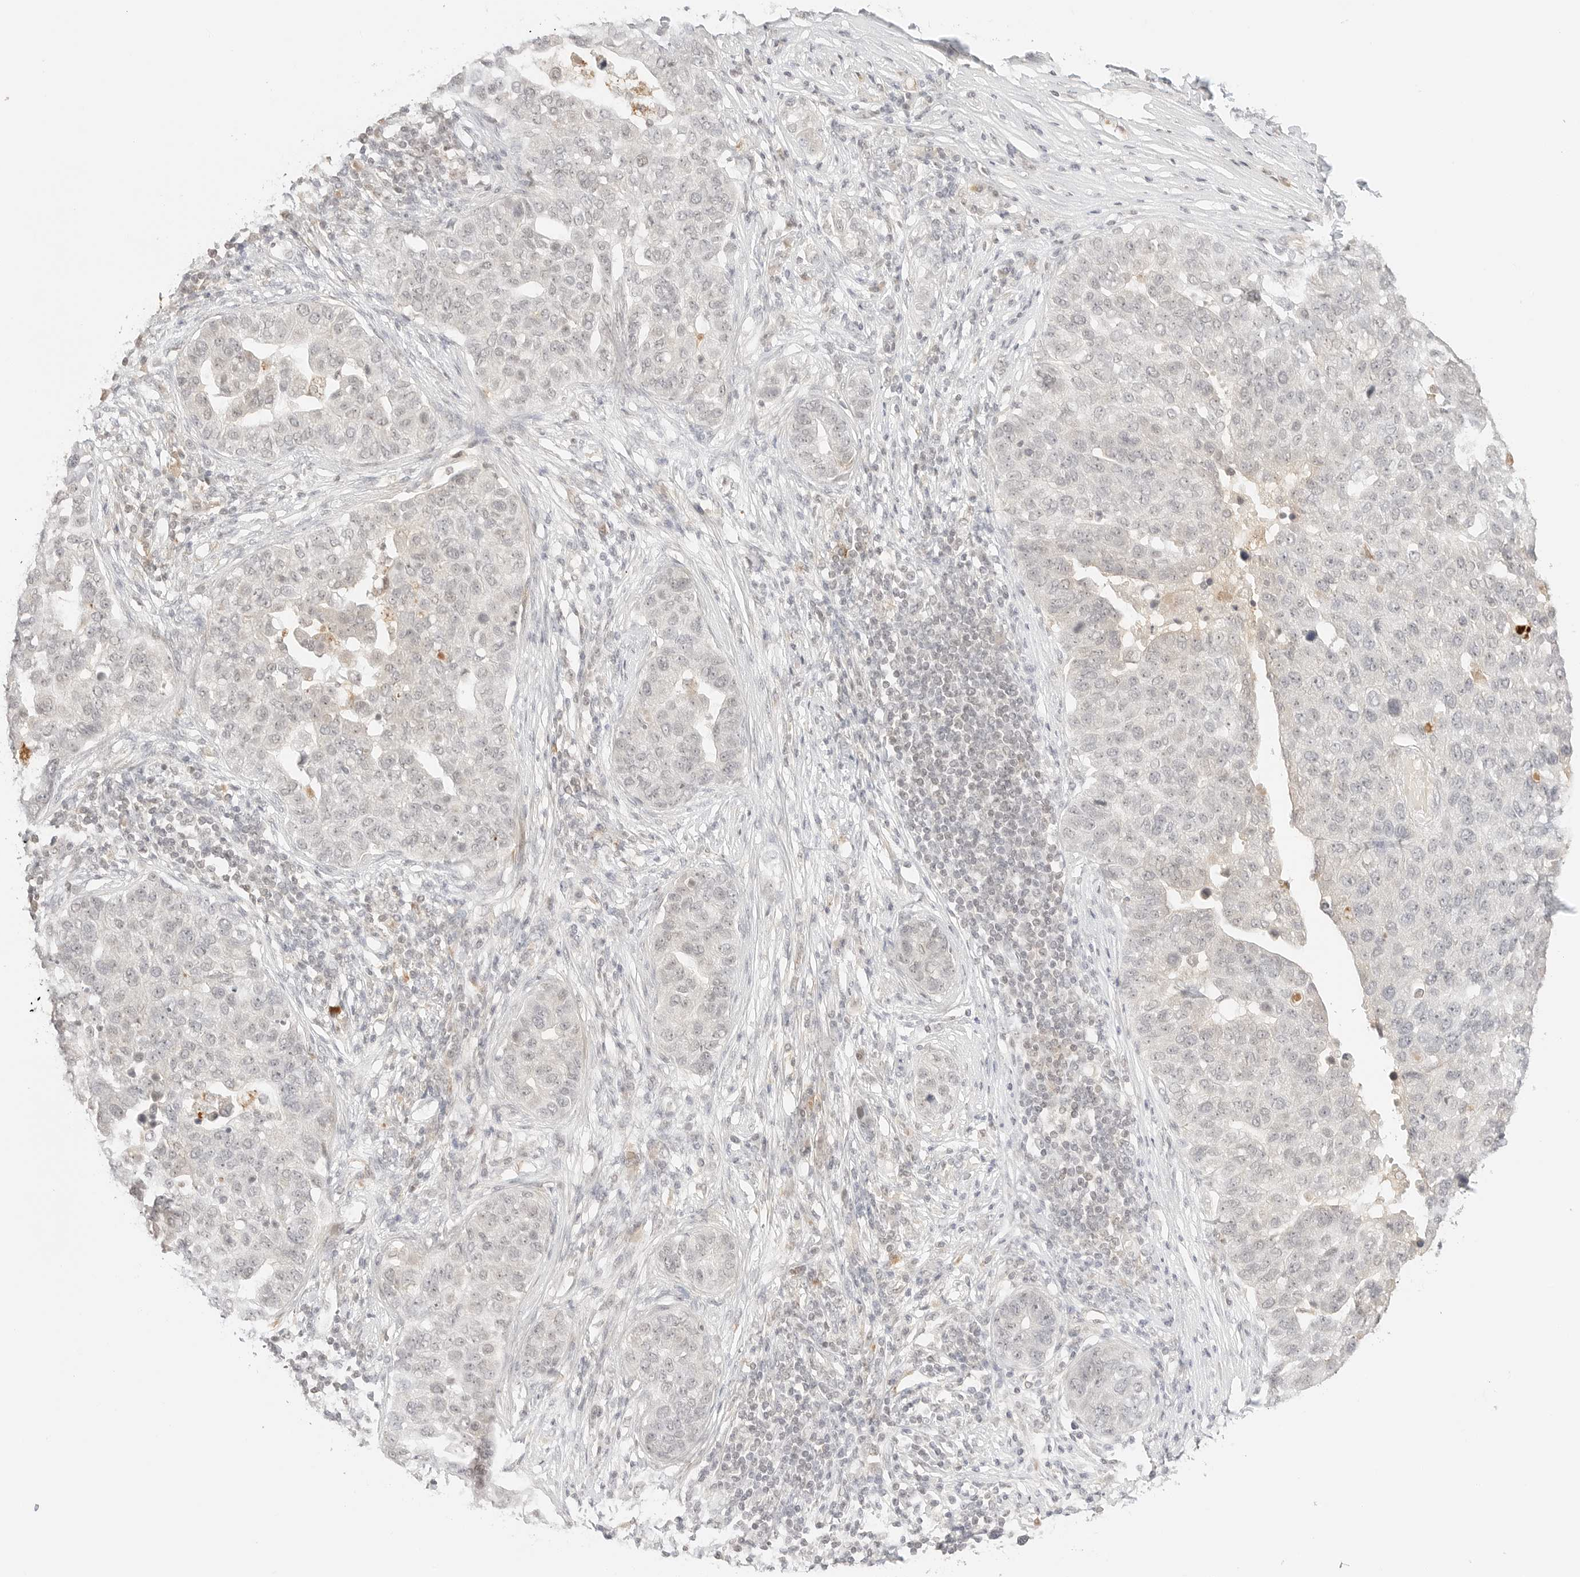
{"staining": {"intensity": "negative", "quantity": "none", "location": "none"}, "tissue": "pancreatic cancer", "cell_type": "Tumor cells", "image_type": "cancer", "snomed": [{"axis": "morphology", "description": "Adenocarcinoma, NOS"}, {"axis": "topography", "description": "Pancreas"}], "caption": "DAB (3,3'-diaminobenzidine) immunohistochemical staining of pancreatic adenocarcinoma displays no significant staining in tumor cells. (Stains: DAB (3,3'-diaminobenzidine) IHC with hematoxylin counter stain, Microscopy: brightfield microscopy at high magnification).", "gene": "RPS6KL1", "patient": {"sex": "female", "age": 61}}